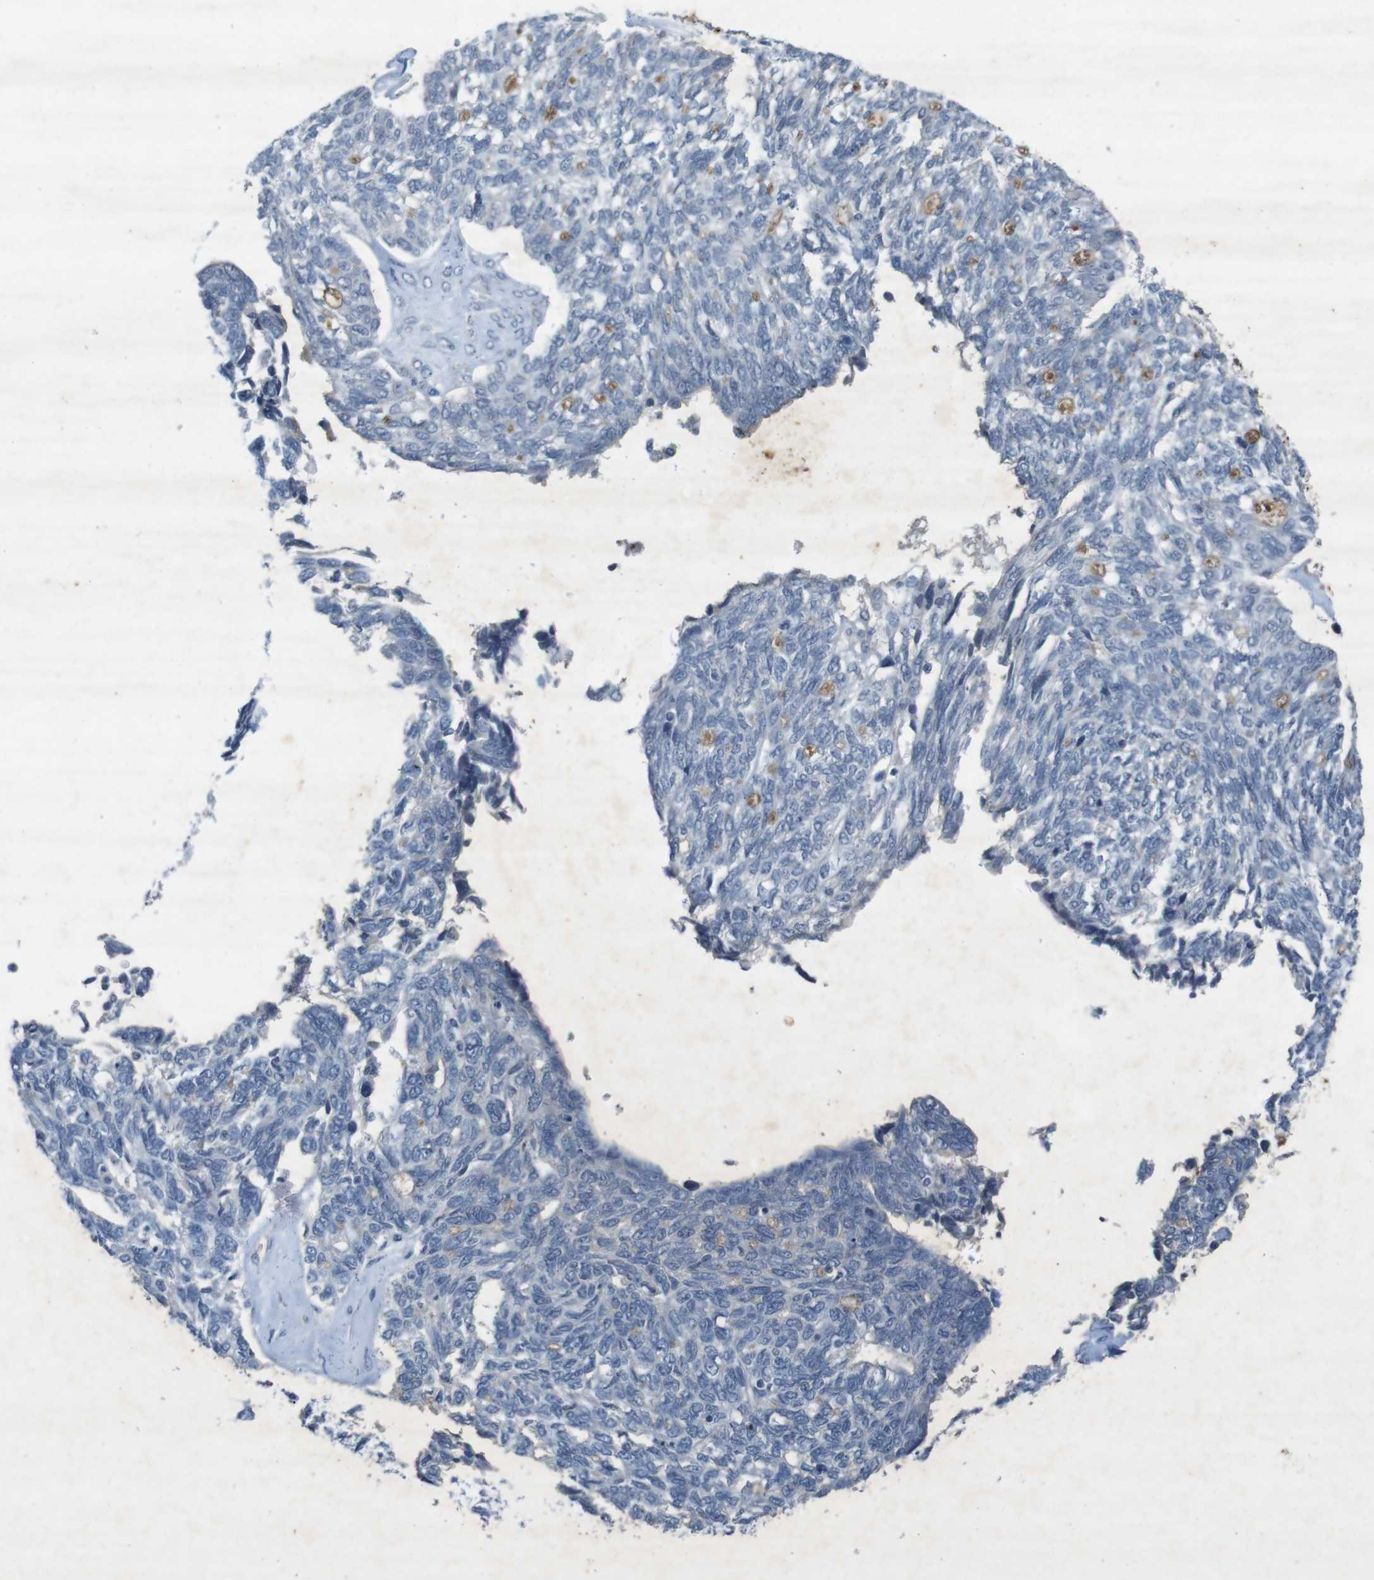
{"staining": {"intensity": "negative", "quantity": "none", "location": "none"}, "tissue": "ovarian cancer", "cell_type": "Tumor cells", "image_type": "cancer", "snomed": [{"axis": "morphology", "description": "Cystadenocarcinoma, serous, NOS"}, {"axis": "topography", "description": "Ovary"}], "caption": "High magnification brightfield microscopy of serous cystadenocarcinoma (ovarian) stained with DAB (brown) and counterstained with hematoxylin (blue): tumor cells show no significant expression. (Brightfield microscopy of DAB immunohistochemistry at high magnification).", "gene": "FLCN", "patient": {"sex": "female", "age": 79}}